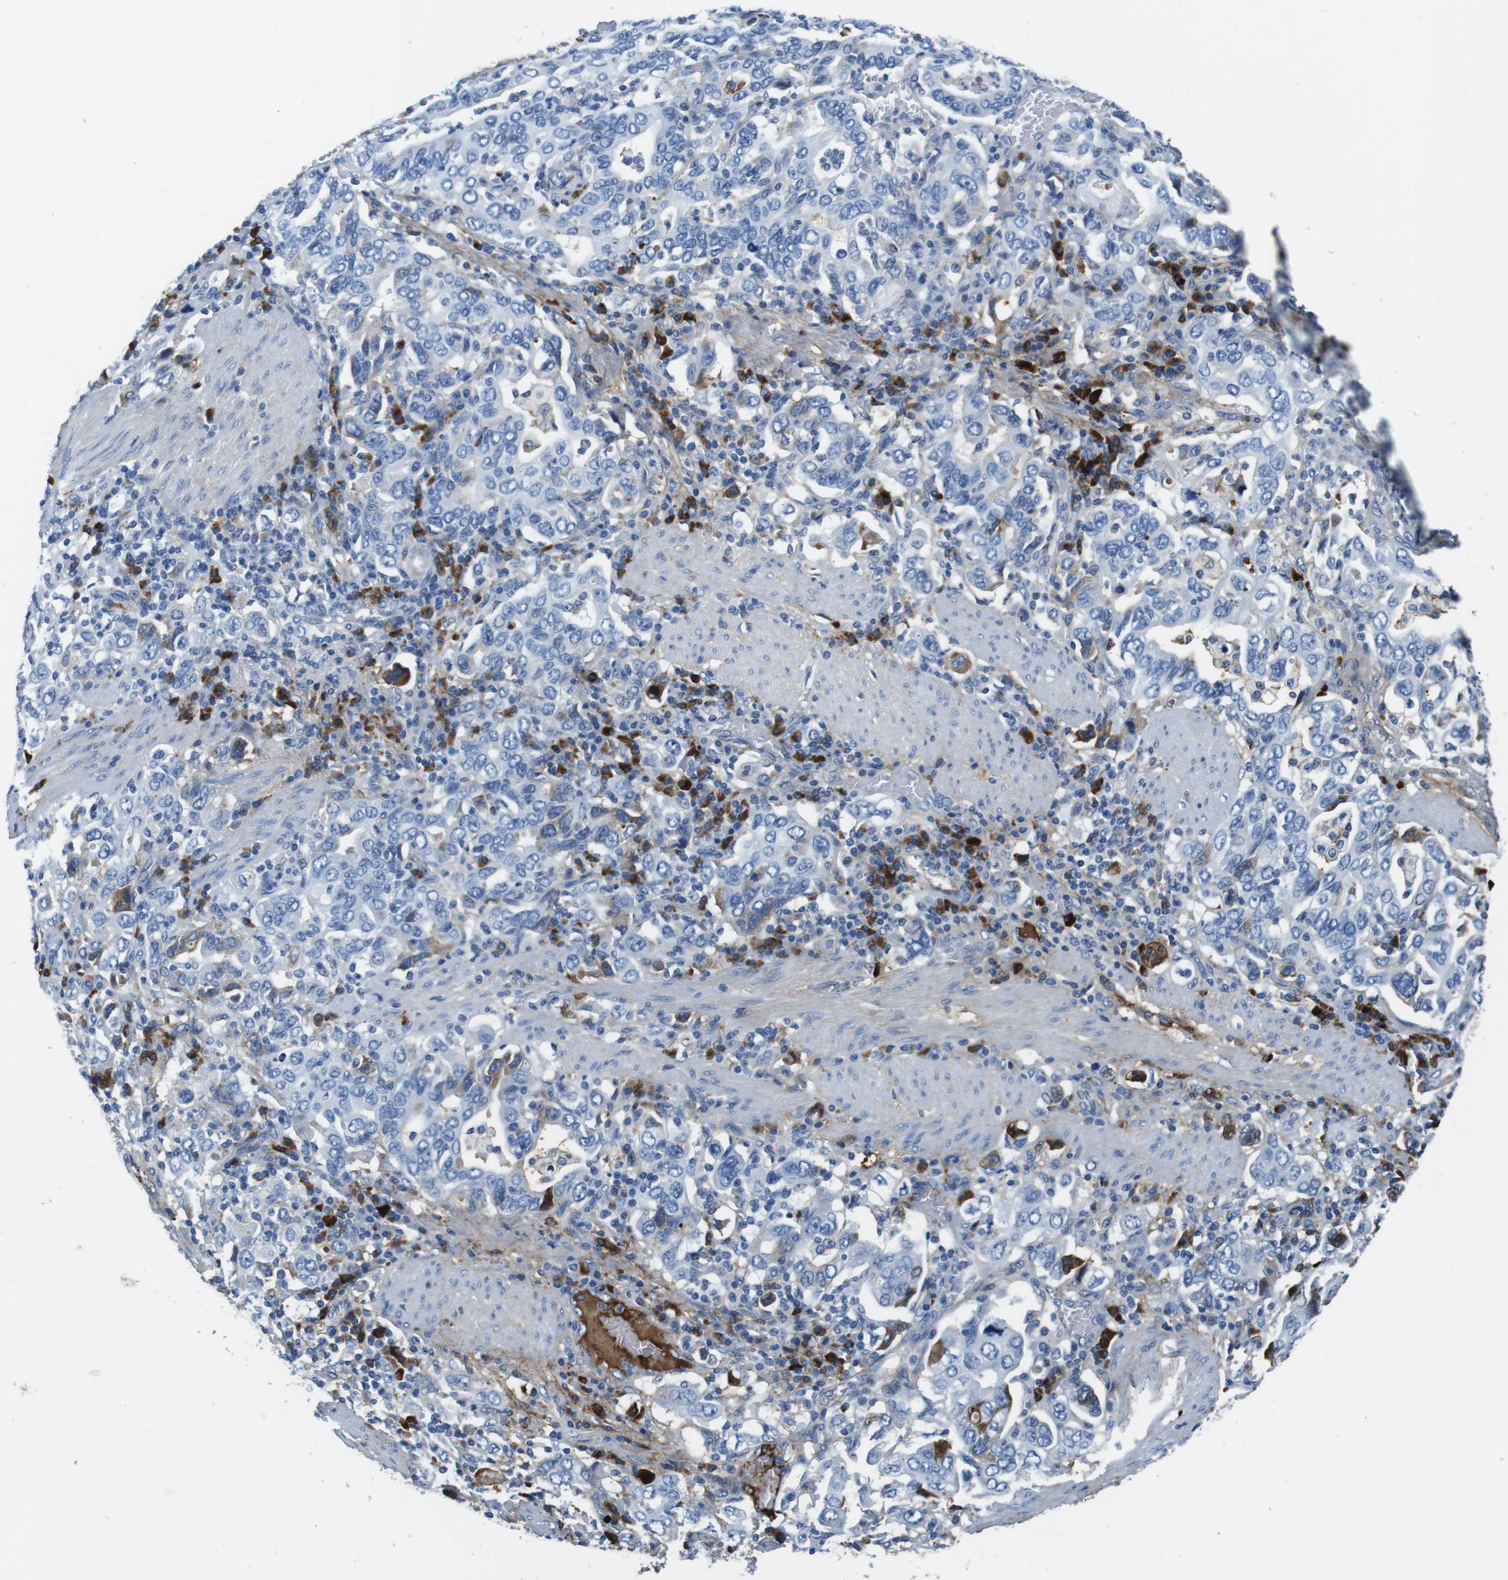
{"staining": {"intensity": "negative", "quantity": "none", "location": "none"}, "tissue": "stomach cancer", "cell_type": "Tumor cells", "image_type": "cancer", "snomed": [{"axis": "morphology", "description": "Adenocarcinoma, NOS"}, {"axis": "topography", "description": "Stomach, upper"}], "caption": "This histopathology image is of stomach cancer stained with immunohistochemistry to label a protein in brown with the nuclei are counter-stained blue. There is no expression in tumor cells.", "gene": "IGKC", "patient": {"sex": "male", "age": 62}}